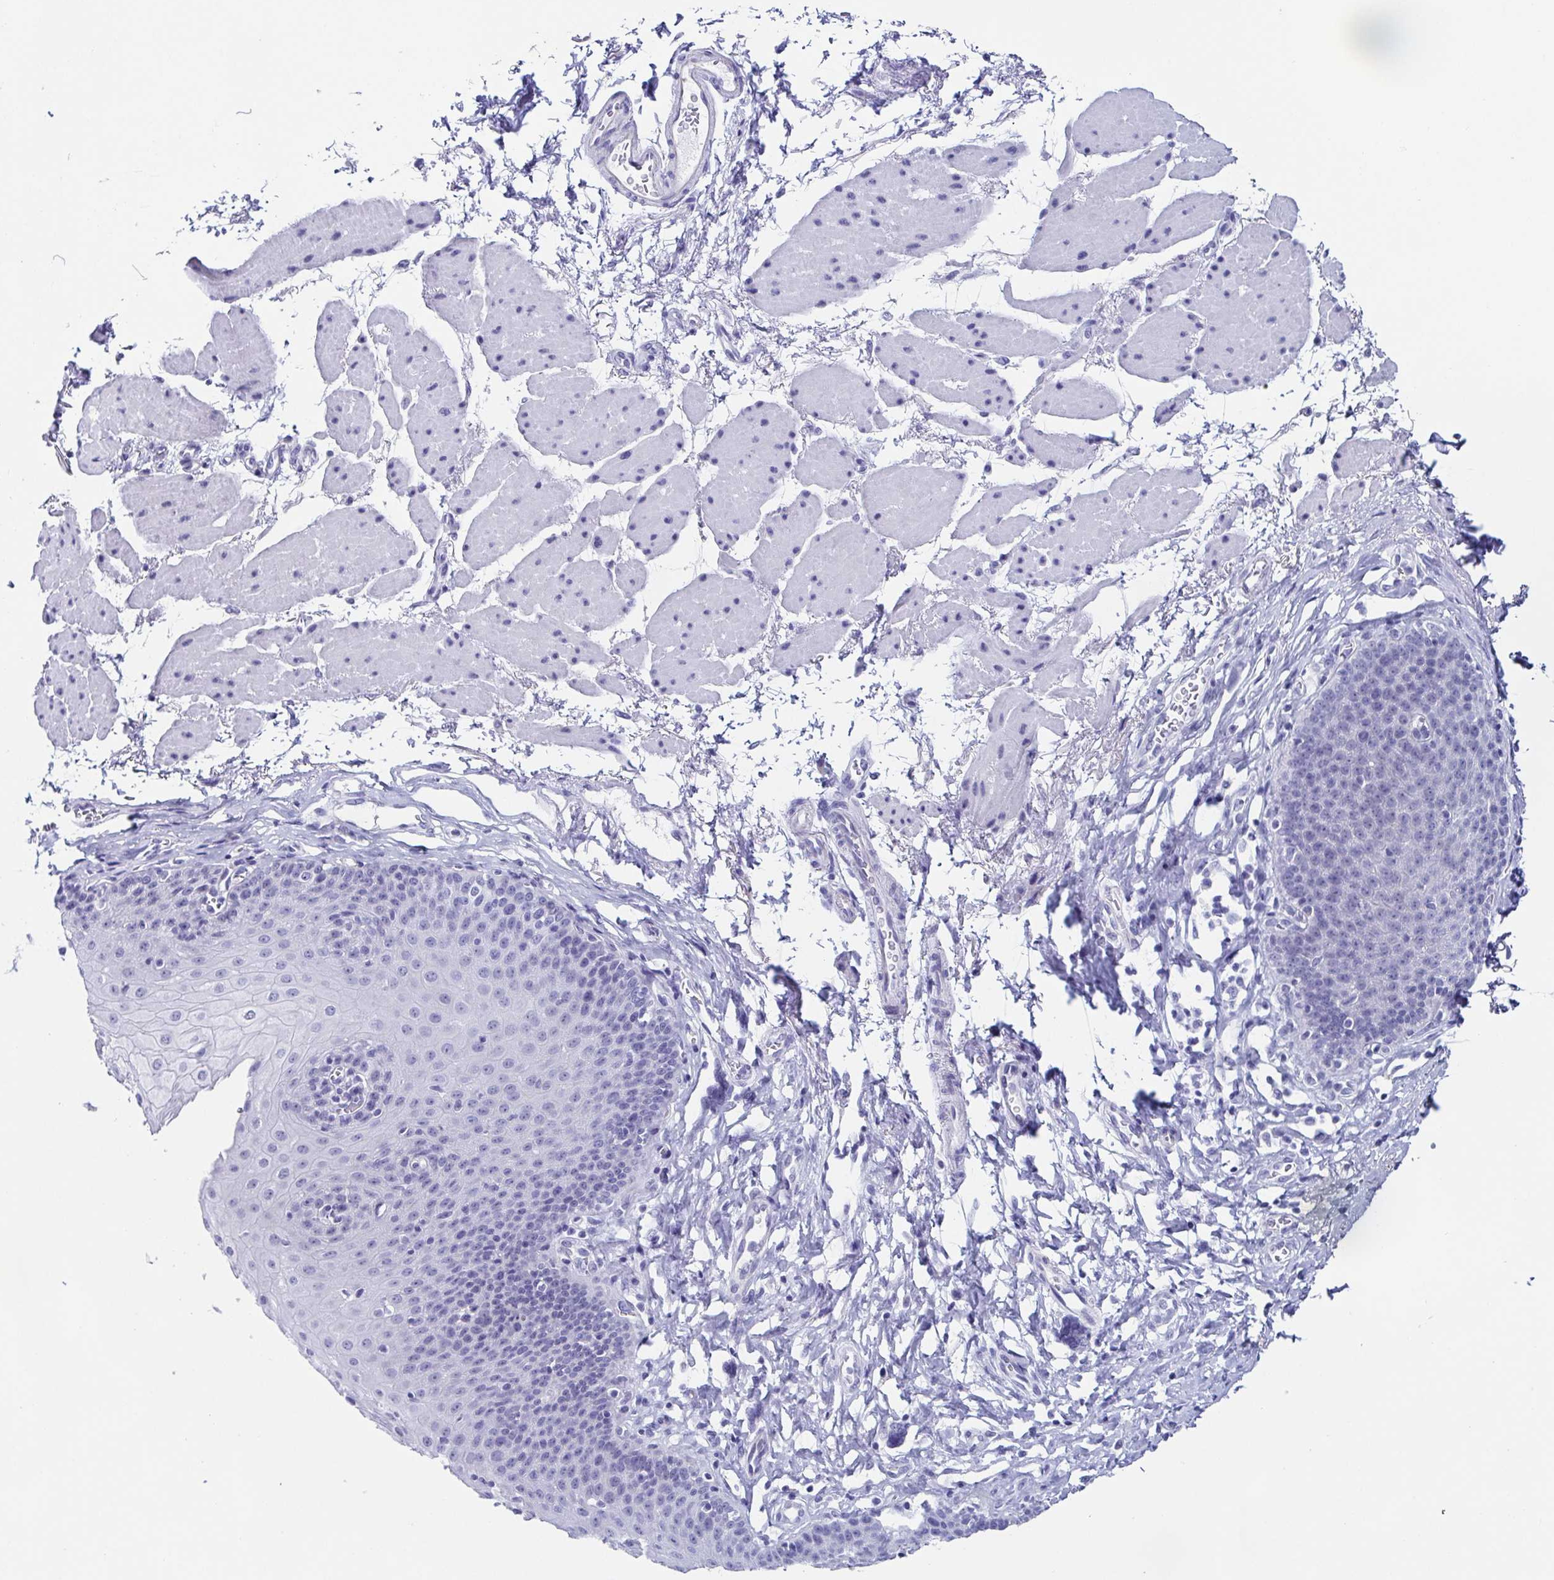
{"staining": {"intensity": "negative", "quantity": "none", "location": "none"}, "tissue": "esophagus", "cell_type": "Squamous epithelial cells", "image_type": "normal", "snomed": [{"axis": "morphology", "description": "Normal tissue, NOS"}, {"axis": "topography", "description": "Esophagus"}], "caption": "There is no significant staining in squamous epithelial cells of esophagus. The staining is performed using DAB brown chromogen with nuclei counter-stained in using hematoxylin.", "gene": "TNNT2", "patient": {"sex": "female", "age": 81}}